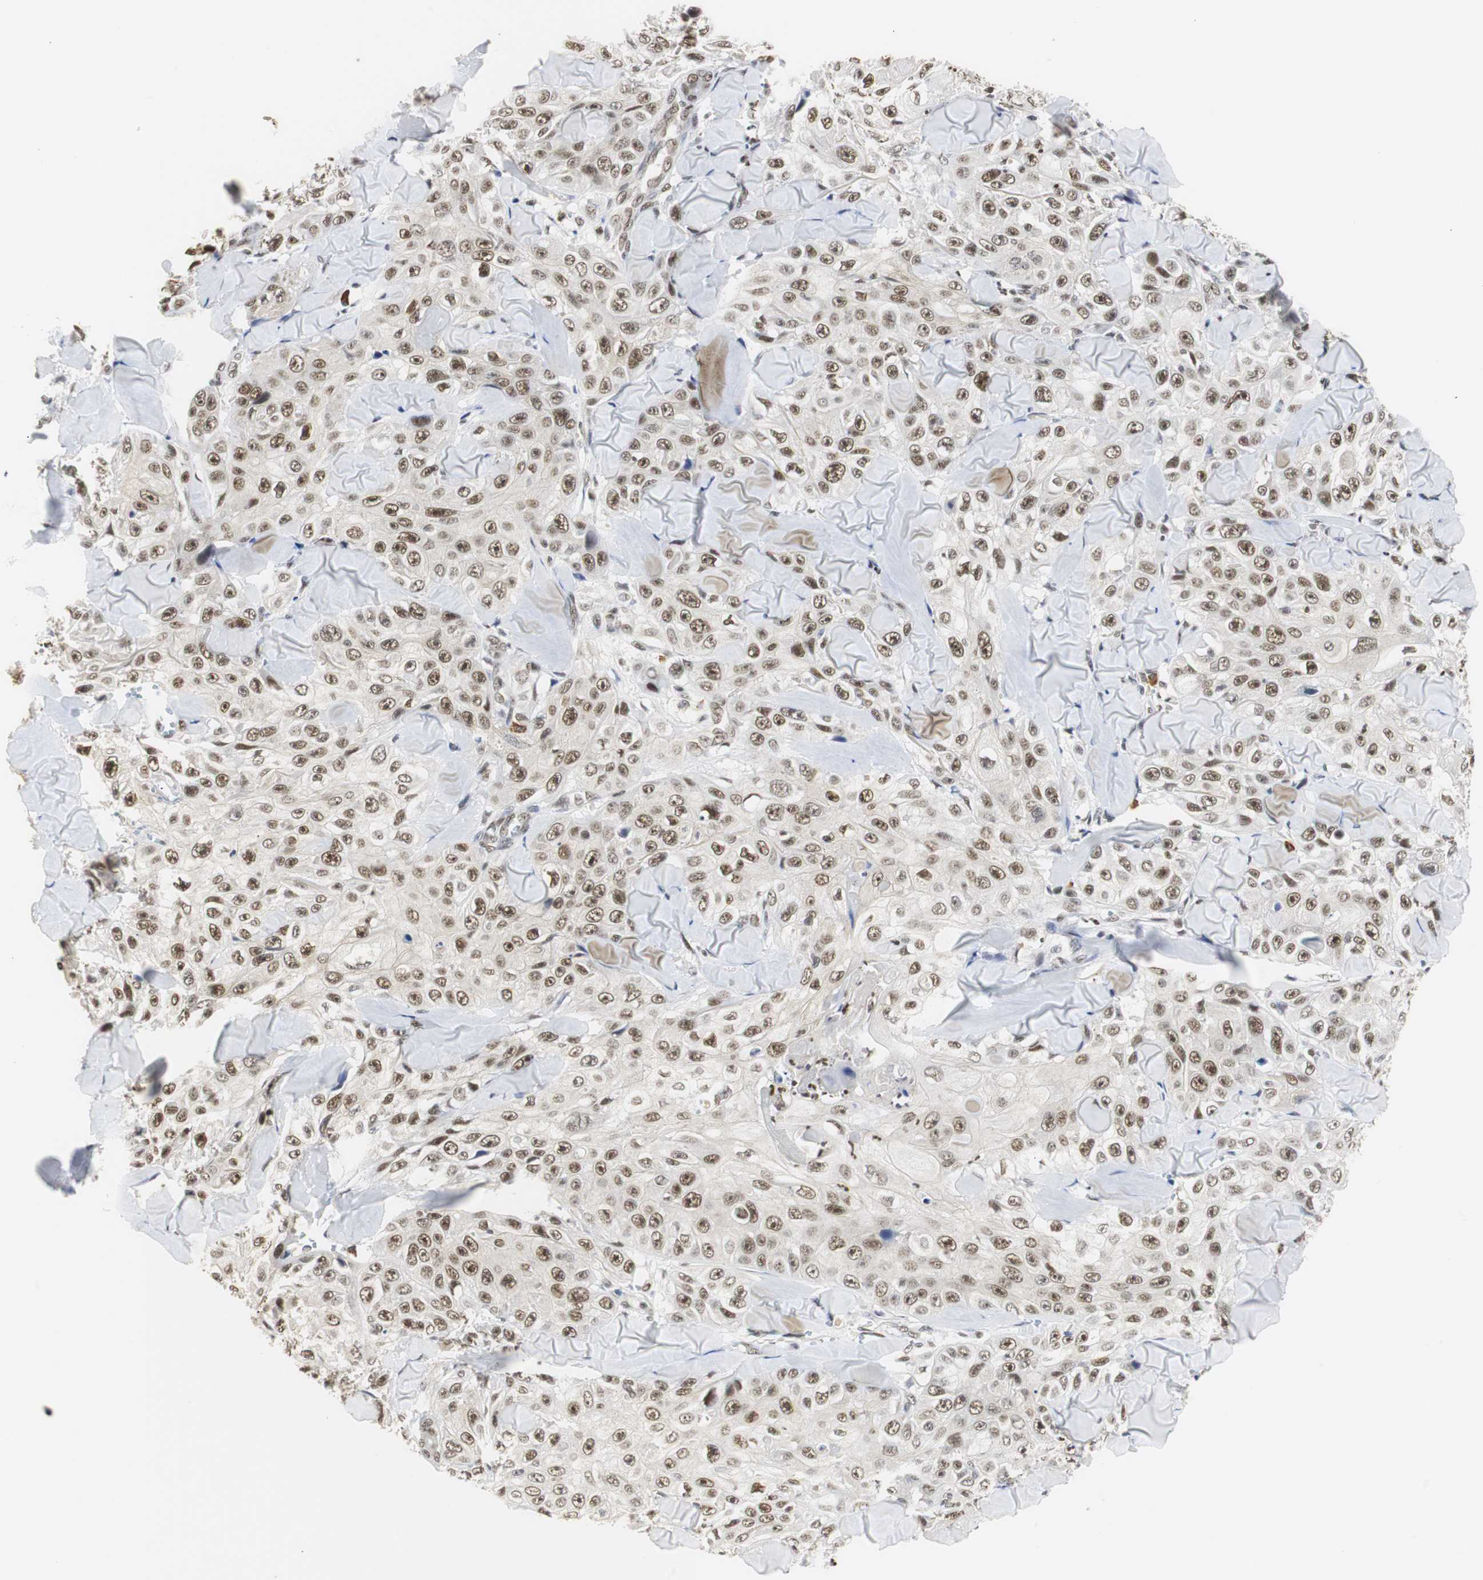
{"staining": {"intensity": "strong", "quantity": ">75%", "location": "nuclear"}, "tissue": "skin cancer", "cell_type": "Tumor cells", "image_type": "cancer", "snomed": [{"axis": "morphology", "description": "Squamous cell carcinoma, NOS"}, {"axis": "topography", "description": "Skin"}], "caption": "Strong nuclear protein staining is seen in about >75% of tumor cells in skin cancer.", "gene": "ZFC3H1", "patient": {"sex": "male", "age": 86}}